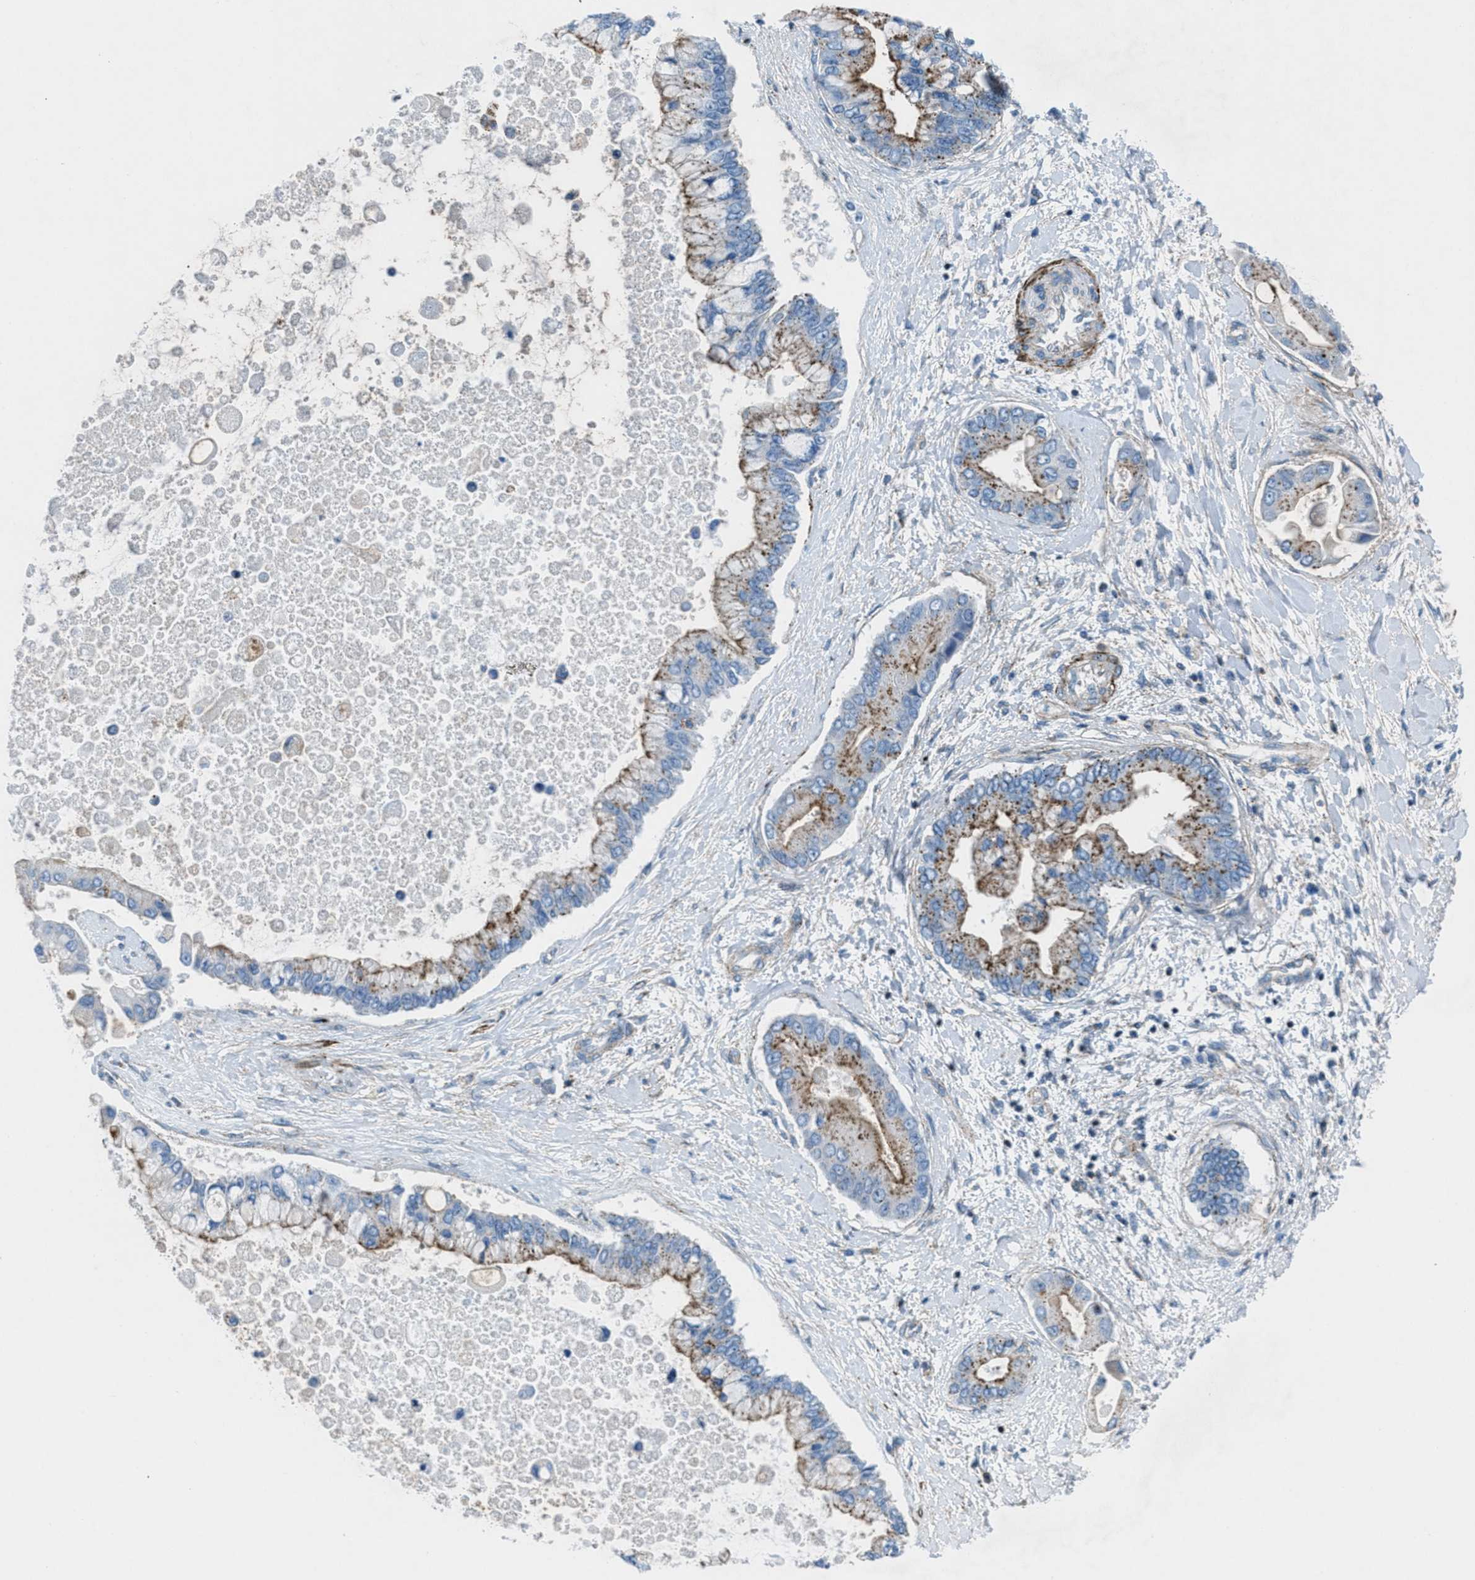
{"staining": {"intensity": "moderate", "quantity": "25%-75%", "location": "cytoplasmic/membranous"}, "tissue": "liver cancer", "cell_type": "Tumor cells", "image_type": "cancer", "snomed": [{"axis": "morphology", "description": "Cholangiocarcinoma"}, {"axis": "topography", "description": "Liver"}], "caption": "Protein expression analysis of liver cancer (cholangiocarcinoma) displays moderate cytoplasmic/membranous expression in approximately 25%-75% of tumor cells.", "gene": "MFSD13A", "patient": {"sex": "male", "age": 50}}